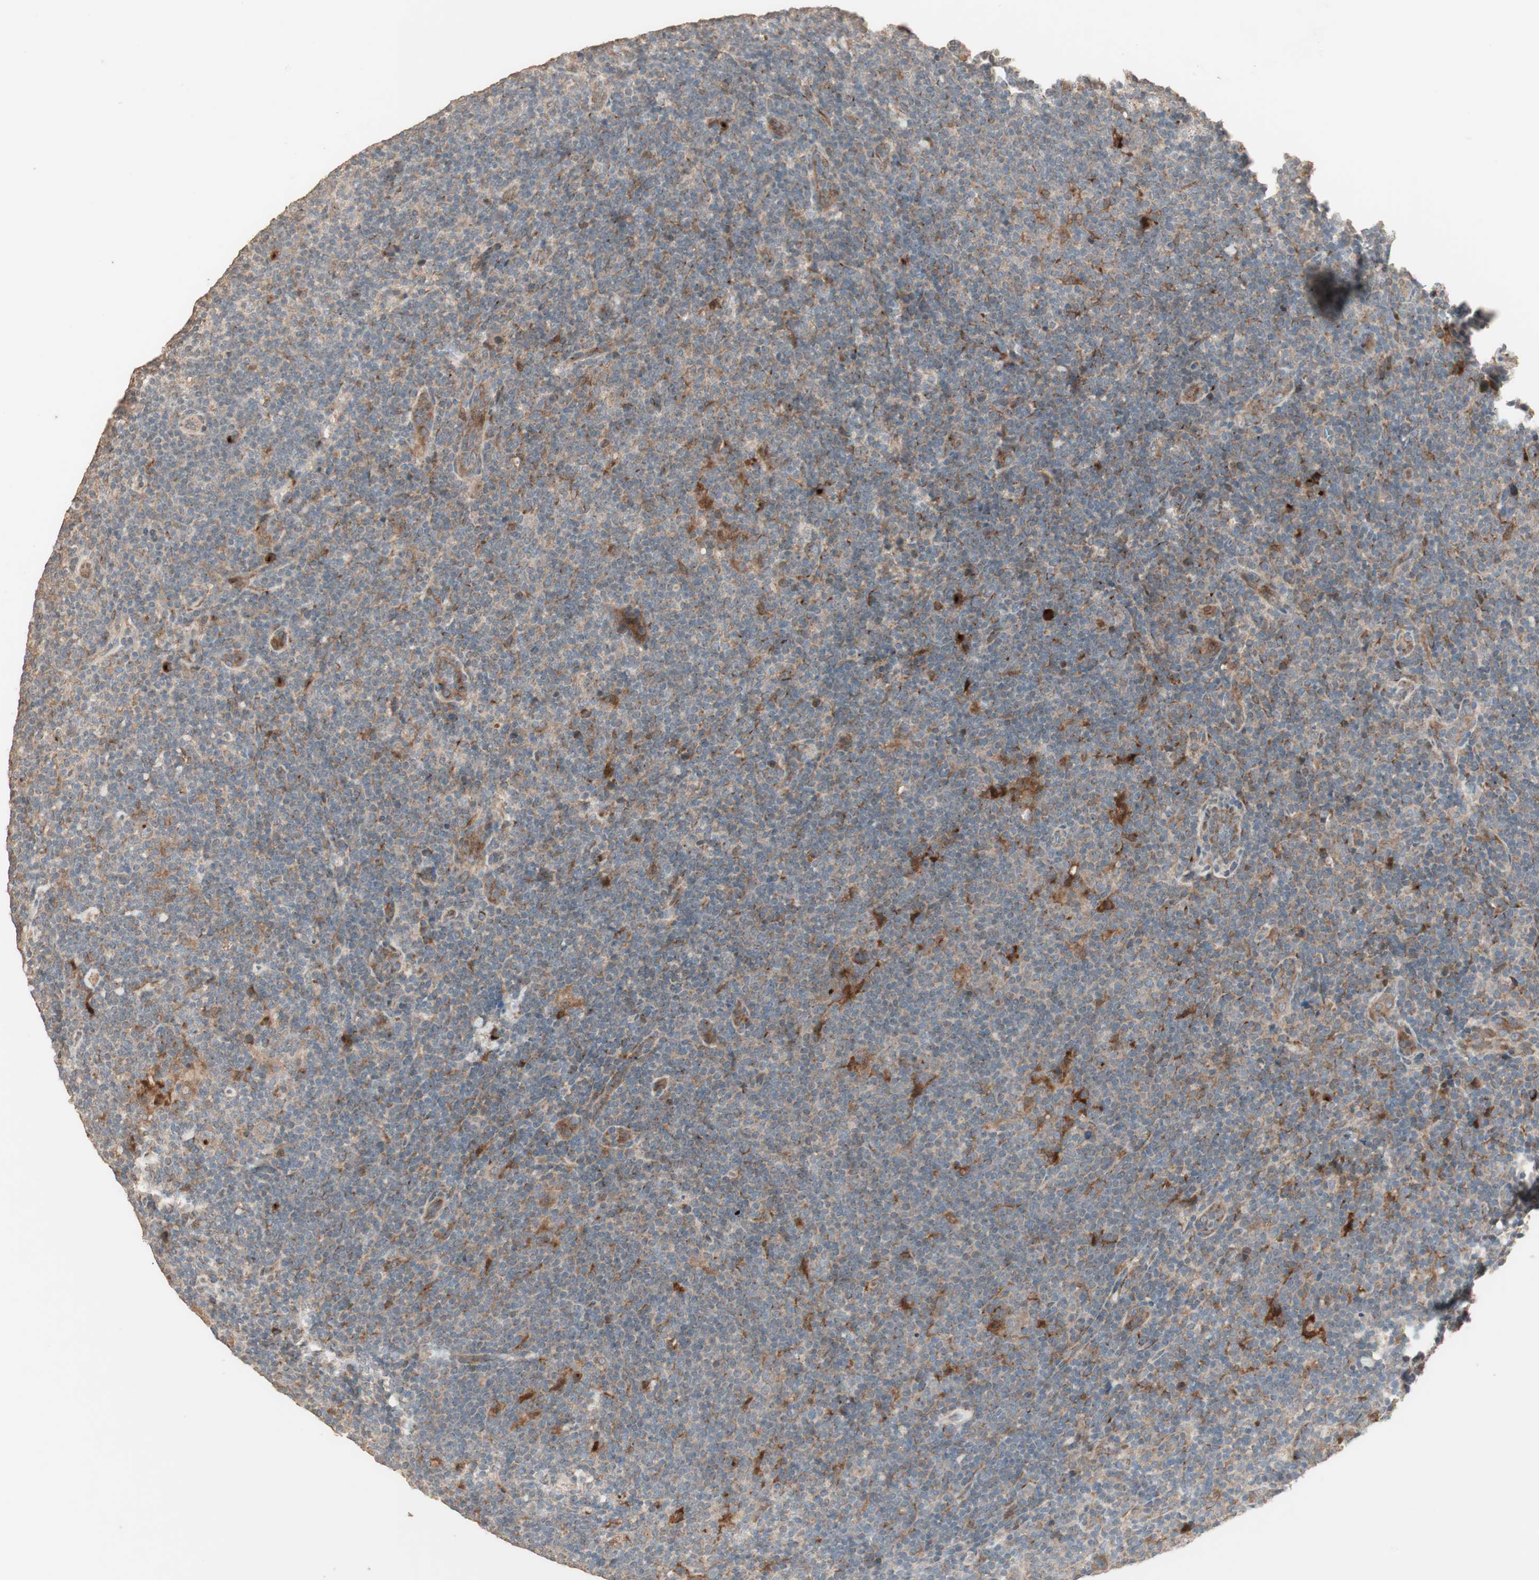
{"staining": {"intensity": "moderate", "quantity": ">75%", "location": "cytoplasmic/membranous"}, "tissue": "lymphoma", "cell_type": "Tumor cells", "image_type": "cancer", "snomed": [{"axis": "morphology", "description": "Hodgkin's disease, NOS"}, {"axis": "topography", "description": "Lymph node"}], "caption": "Immunohistochemistry (DAB) staining of Hodgkin's disease displays moderate cytoplasmic/membranous protein expression in about >75% of tumor cells.", "gene": "RARRES1", "patient": {"sex": "female", "age": 57}}